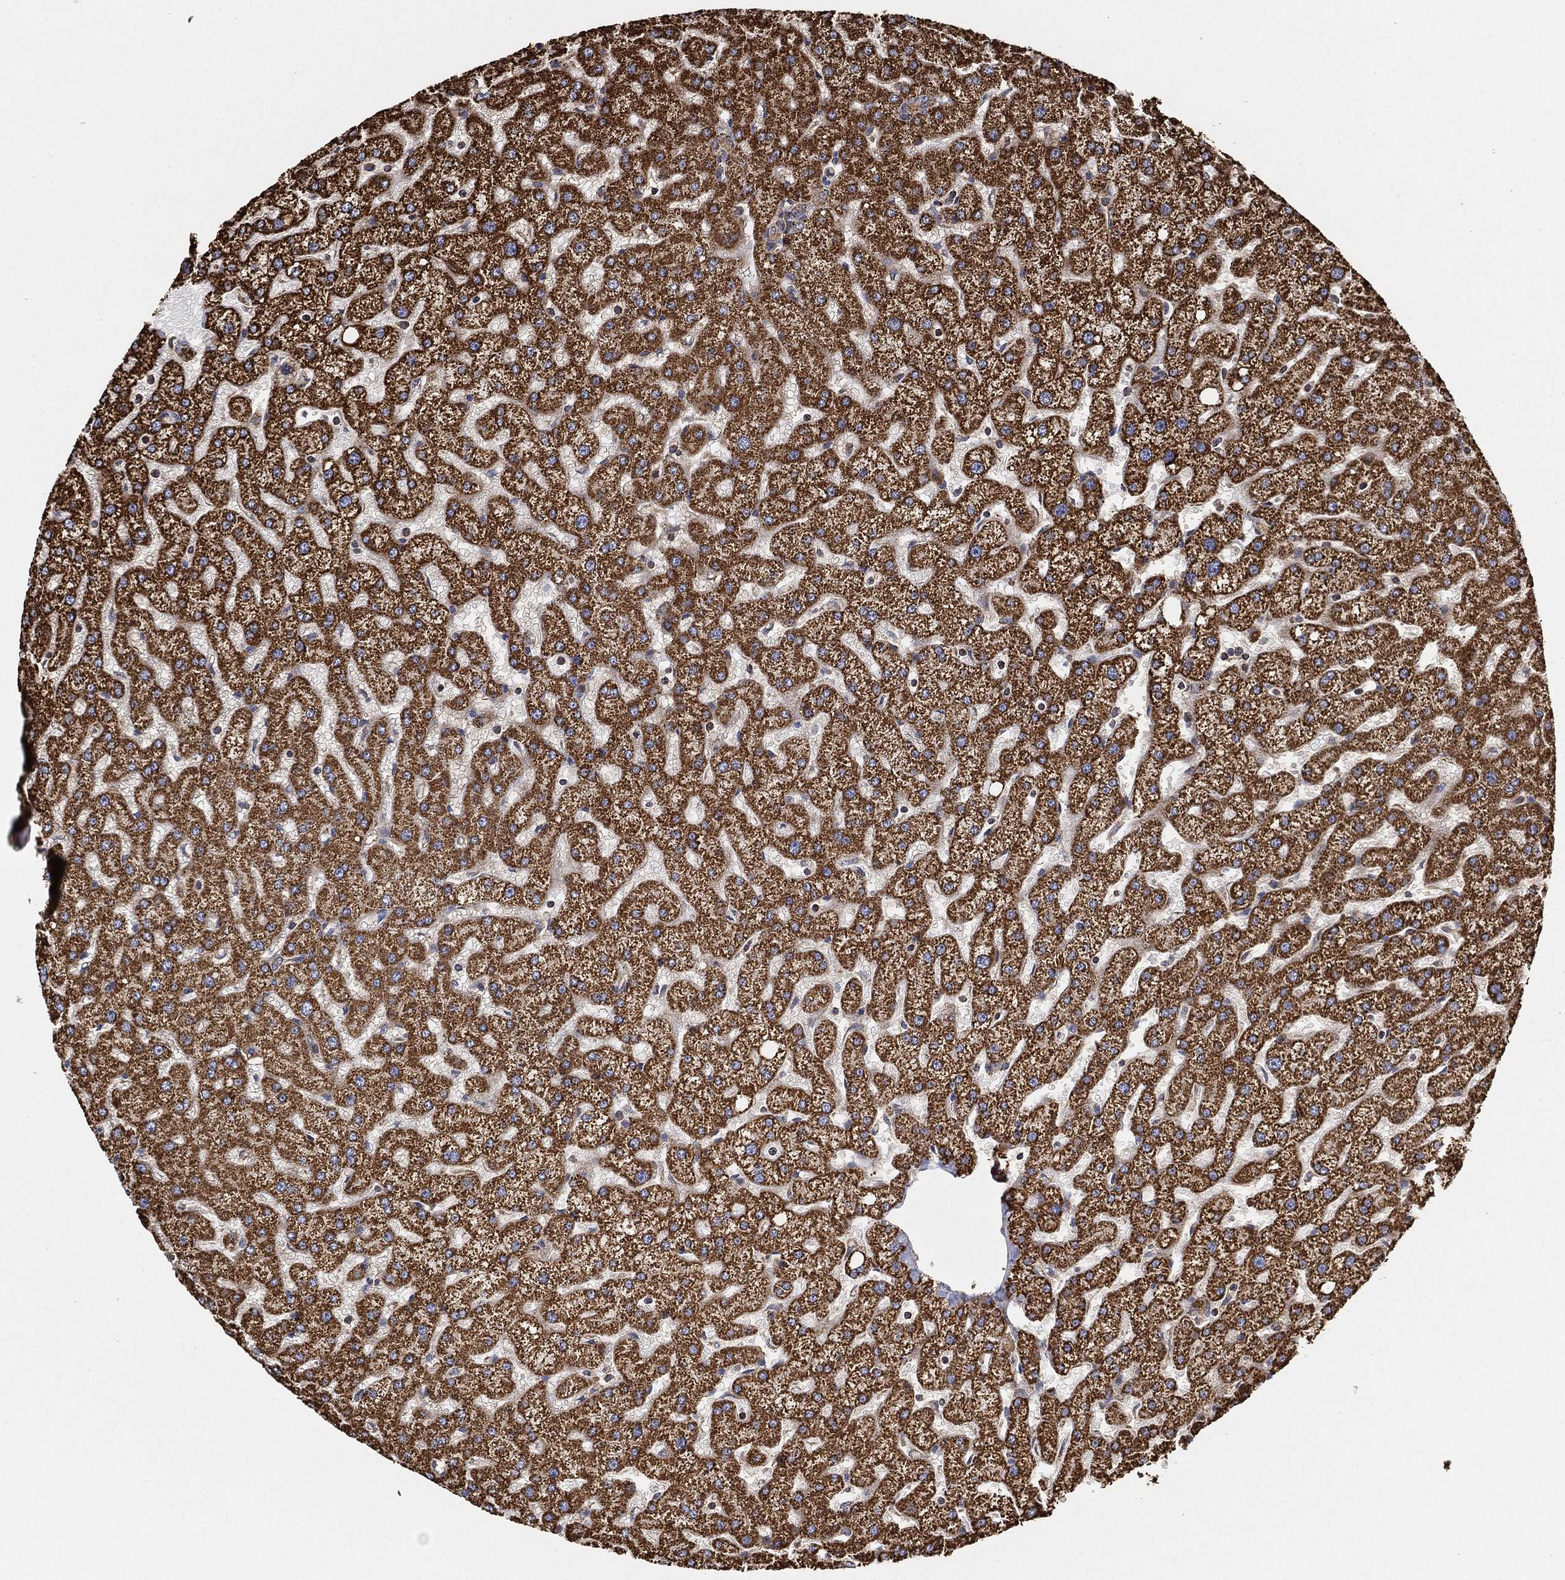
{"staining": {"intensity": "moderate", "quantity": "25%-75%", "location": "cytoplasmic/membranous"}, "tissue": "liver", "cell_type": "Cholangiocytes", "image_type": "normal", "snomed": [{"axis": "morphology", "description": "Normal tissue, NOS"}, {"axis": "topography", "description": "Liver"}], "caption": "The micrograph shows immunohistochemical staining of normal liver. There is moderate cytoplasmic/membranous positivity is appreciated in approximately 25%-75% of cholangiocytes. The protein of interest is shown in brown color, while the nuclei are stained blue.", "gene": "SLC38A7", "patient": {"sex": "female", "age": 50}}